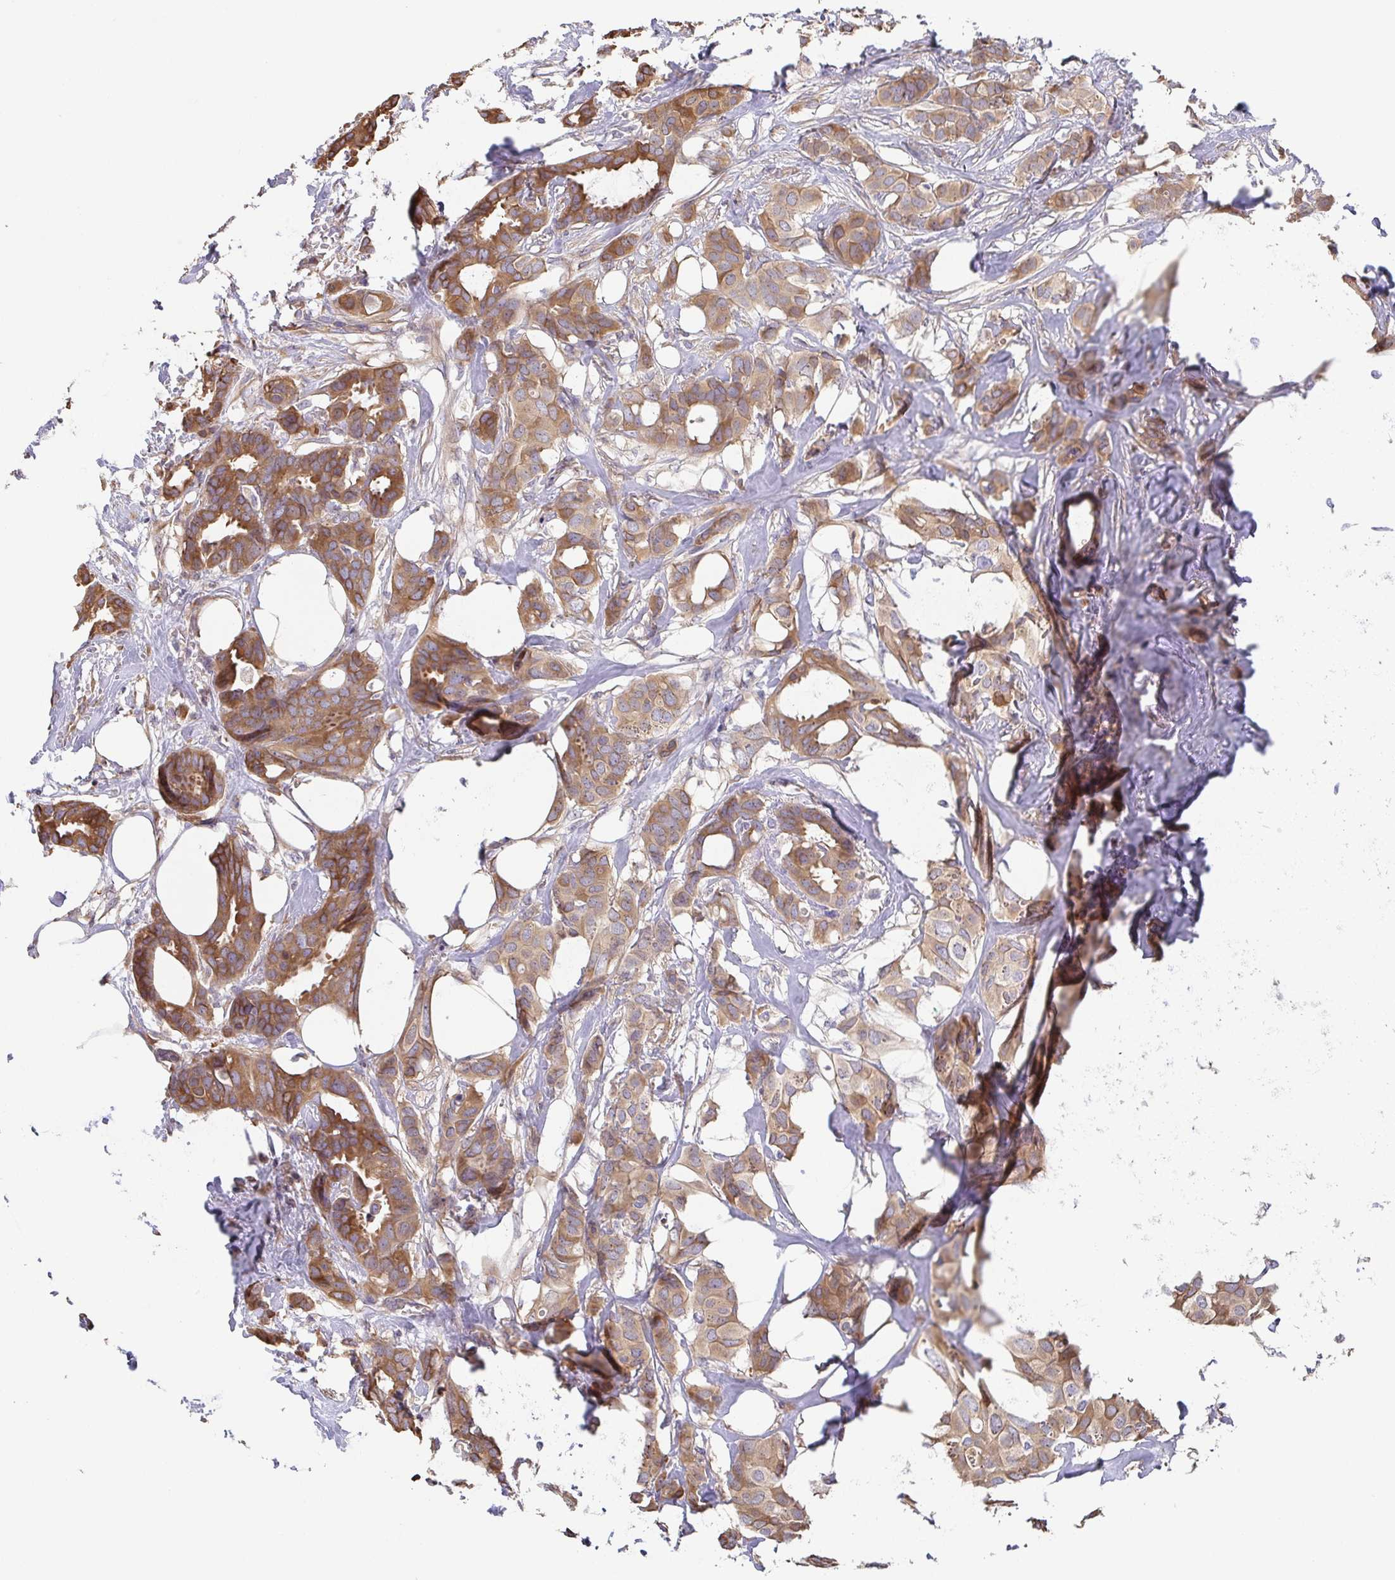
{"staining": {"intensity": "moderate", "quantity": ">75%", "location": "cytoplasmic/membranous"}, "tissue": "breast cancer", "cell_type": "Tumor cells", "image_type": "cancer", "snomed": [{"axis": "morphology", "description": "Duct carcinoma"}, {"axis": "topography", "description": "Breast"}], "caption": "The micrograph displays a brown stain indicating the presence of a protein in the cytoplasmic/membranous of tumor cells in breast intraductal carcinoma. (DAB (3,3'-diaminobenzidine) = brown stain, brightfield microscopy at high magnification).", "gene": "EIF3D", "patient": {"sex": "female", "age": 62}}